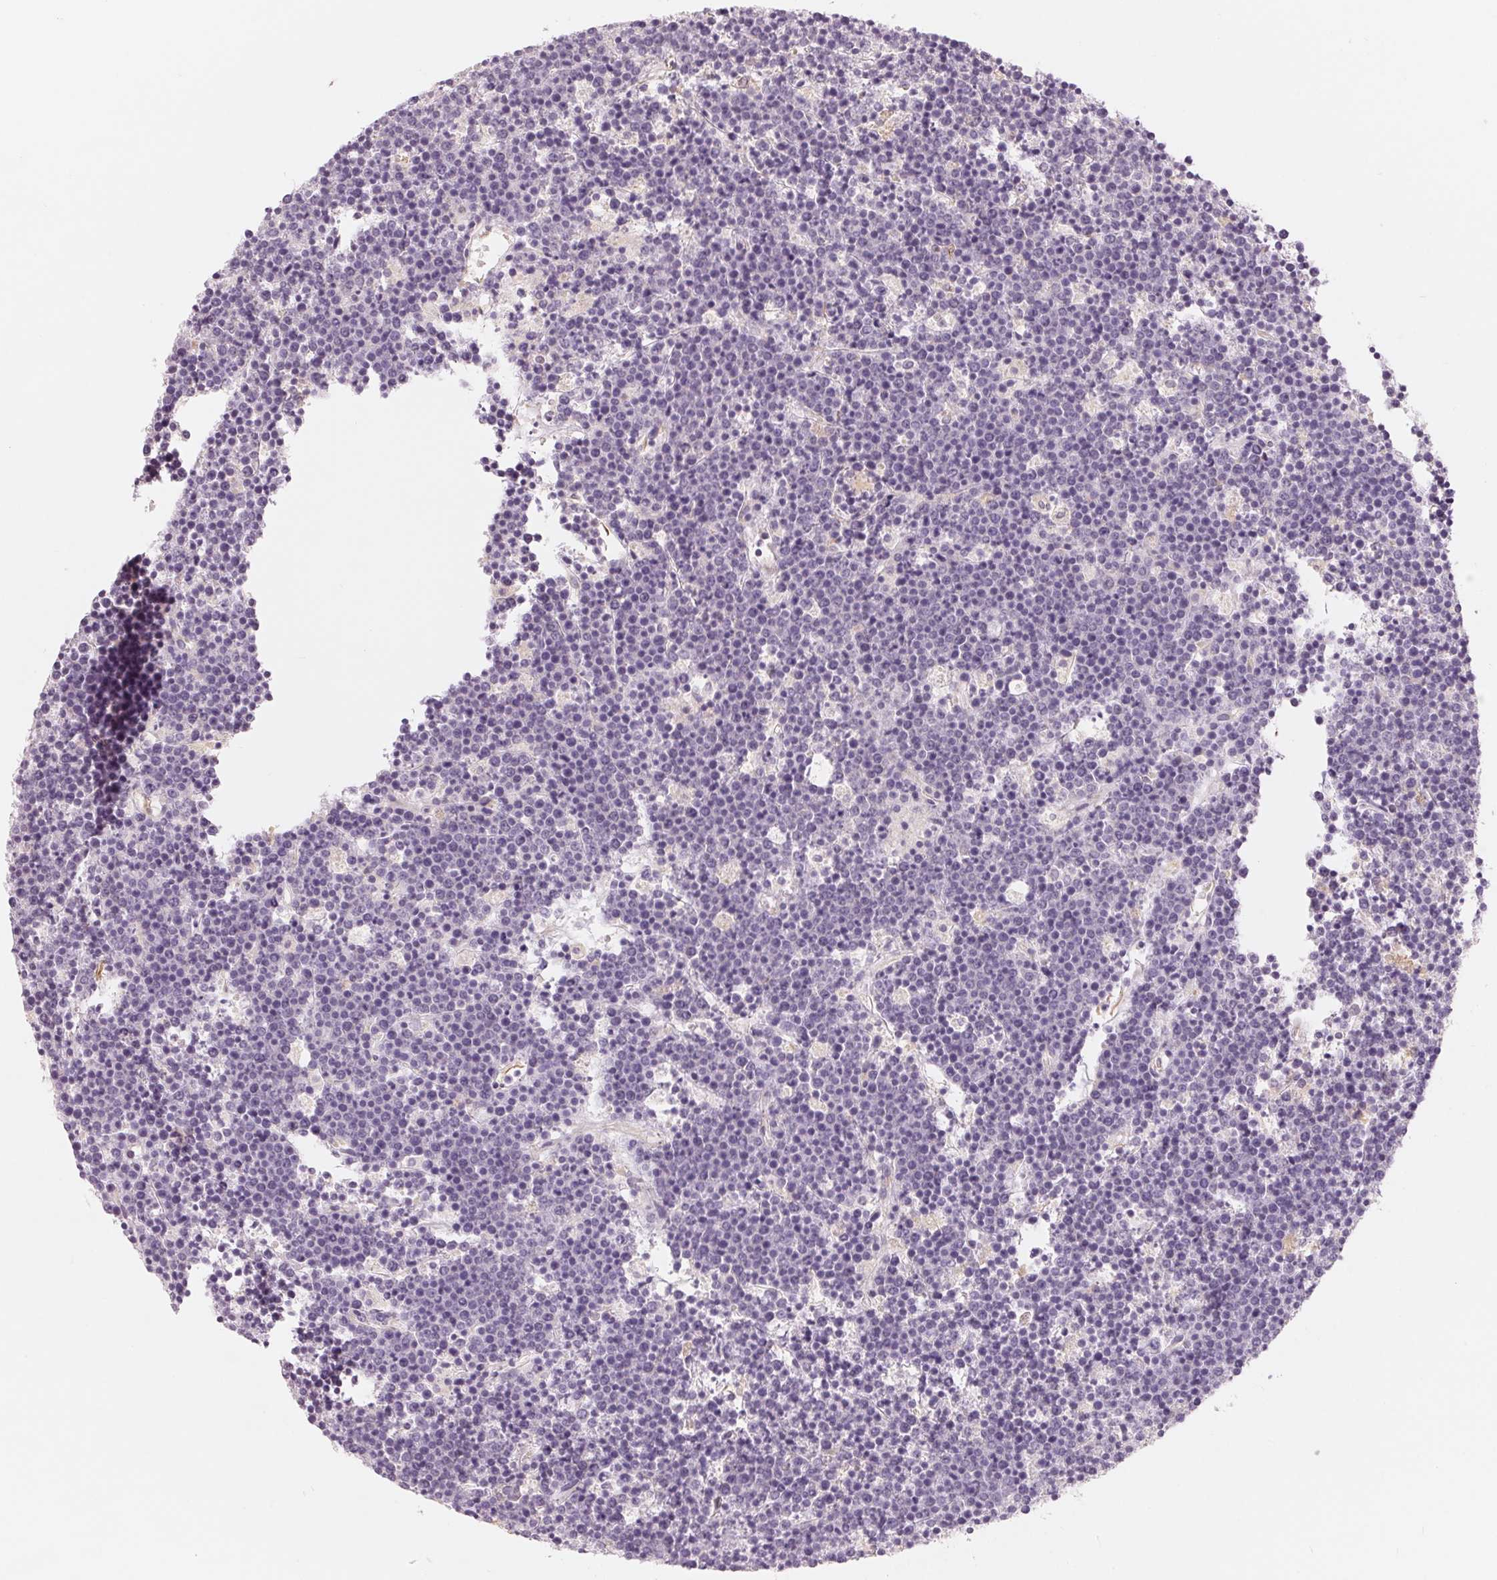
{"staining": {"intensity": "negative", "quantity": "none", "location": "none"}, "tissue": "lymphoma", "cell_type": "Tumor cells", "image_type": "cancer", "snomed": [{"axis": "morphology", "description": "Malignant lymphoma, non-Hodgkin's type, High grade"}, {"axis": "topography", "description": "Ovary"}], "caption": "A photomicrograph of high-grade malignant lymphoma, non-Hodgkin's type stained for a protein reveals no brown staining in tumor cells.", "gene": "CFHR2", "patient": {"sex": "female", "age": 56}}